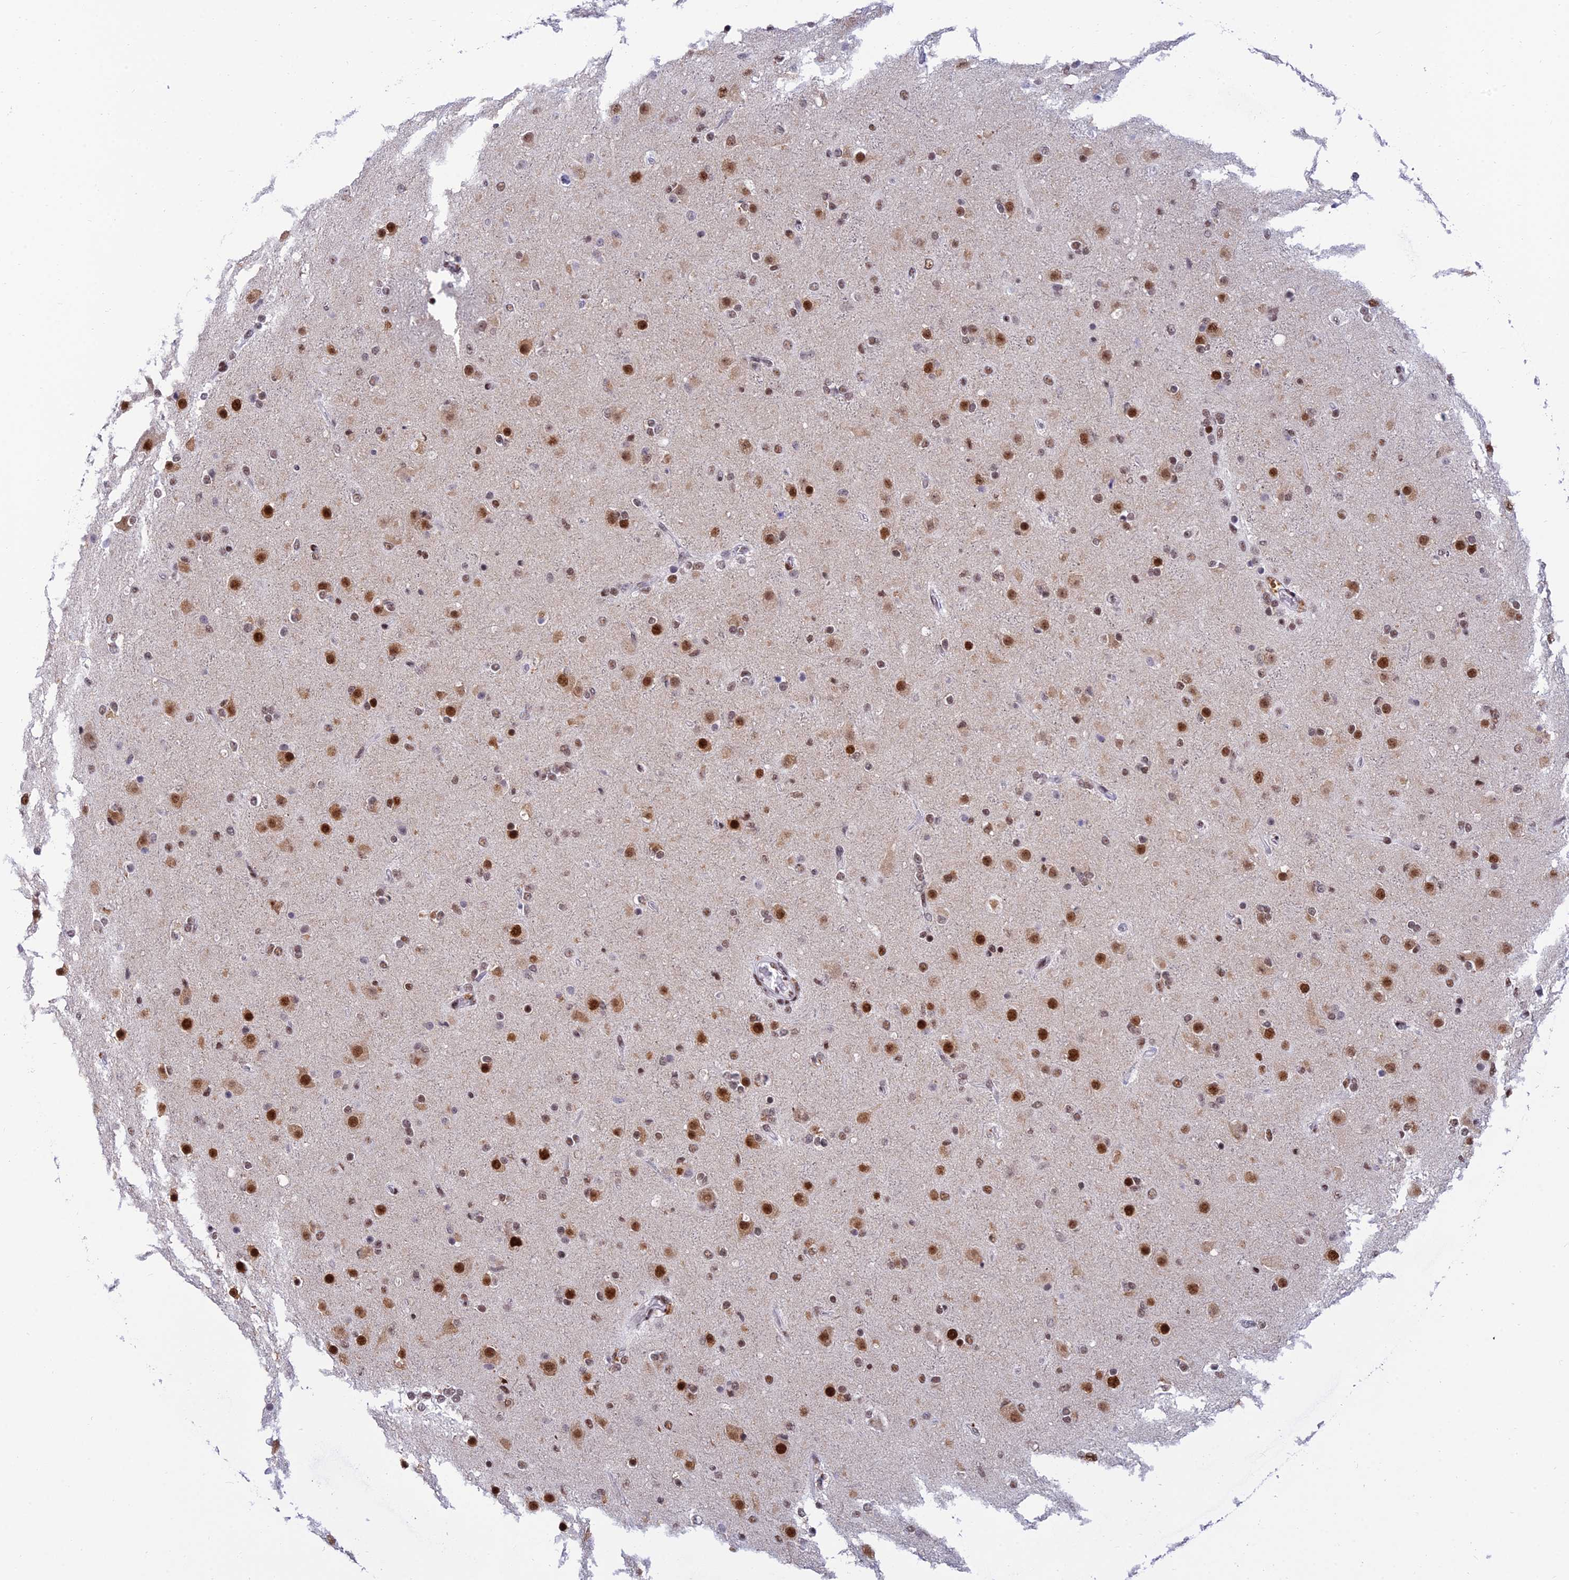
{"staining": {"intensity": "strong", "quantity": "25%-75%", "location": "nuclear"}, "tissue": "glioma", "cell_type": "Tumor cells", "image_type": "cancer", "snomed": [{"axis": "morphology", "description": "Glioma, malignant, Low grade"}, {"axis": "topography", "description": "Brain"}], "caption": "Immunohistochemical staining of glioma displays strong nuclear protein positivity in approximately 25%-75% of tumor cells.", "gene": "USP22", "patient": {"sex": "male", "age": 65}}